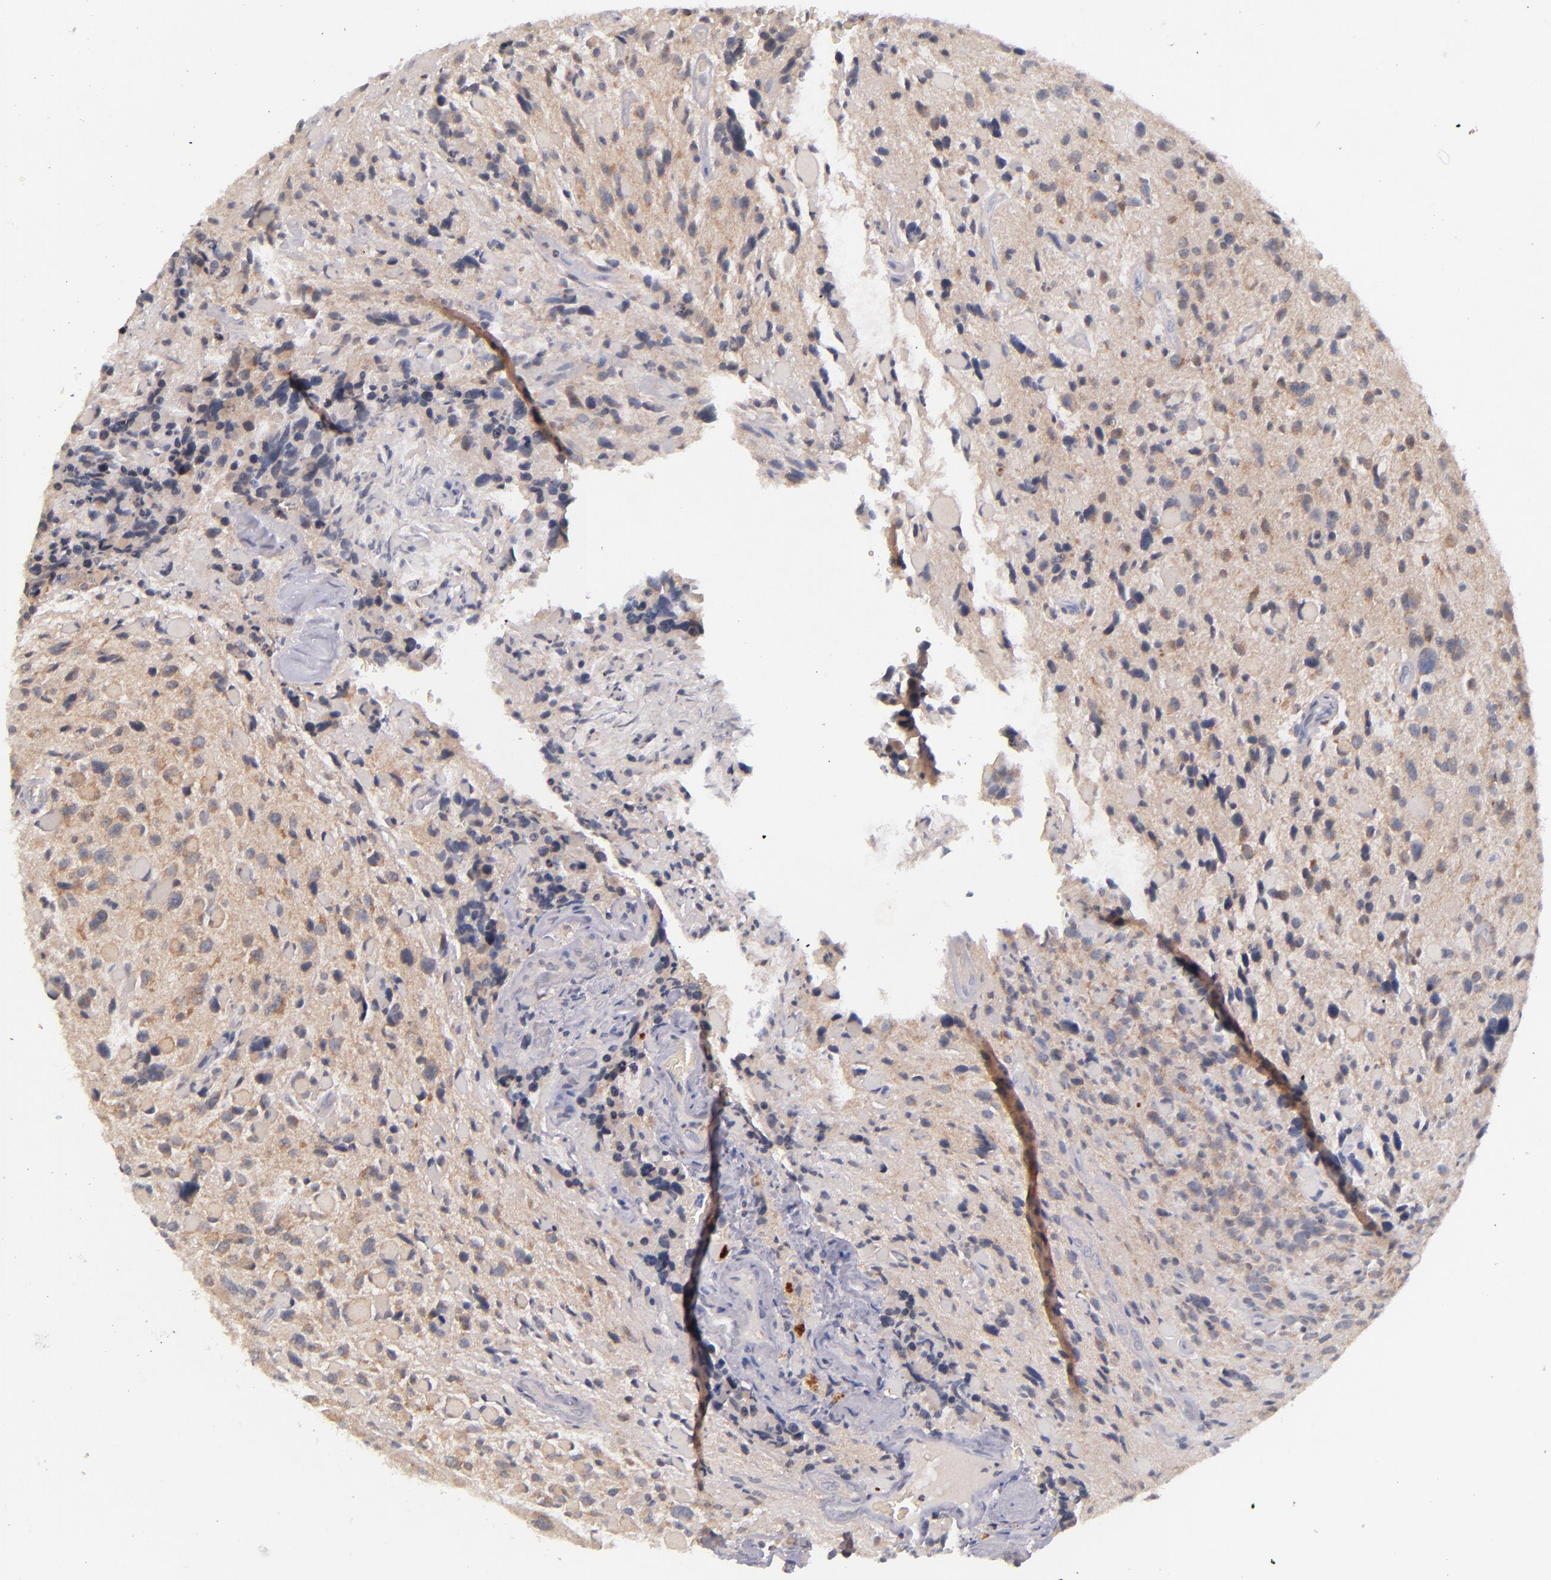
{"staining": {"intensity": "moderate", "quantity": "25%-75%", "location": "cytoplasmic/membranous"}, "tissue": "glioma", "cell_type": "Tumor cells", "image_type": "cancer", "snomed": [{"axis": "morphology", "description": "Glioma, malignant, High grade"}, {"axis": "topography", "description": "Brain"}], "caption": "Immunohistochemical staining of human high-grade glioma (malignant) reveals moderate cytoplasmic/membranous protein staining in approximately 25%-75% of tumor cells. Nuclei are stained in blue.", "gene": "TSC2", "patient": {"sex": "female", "age": 37}}